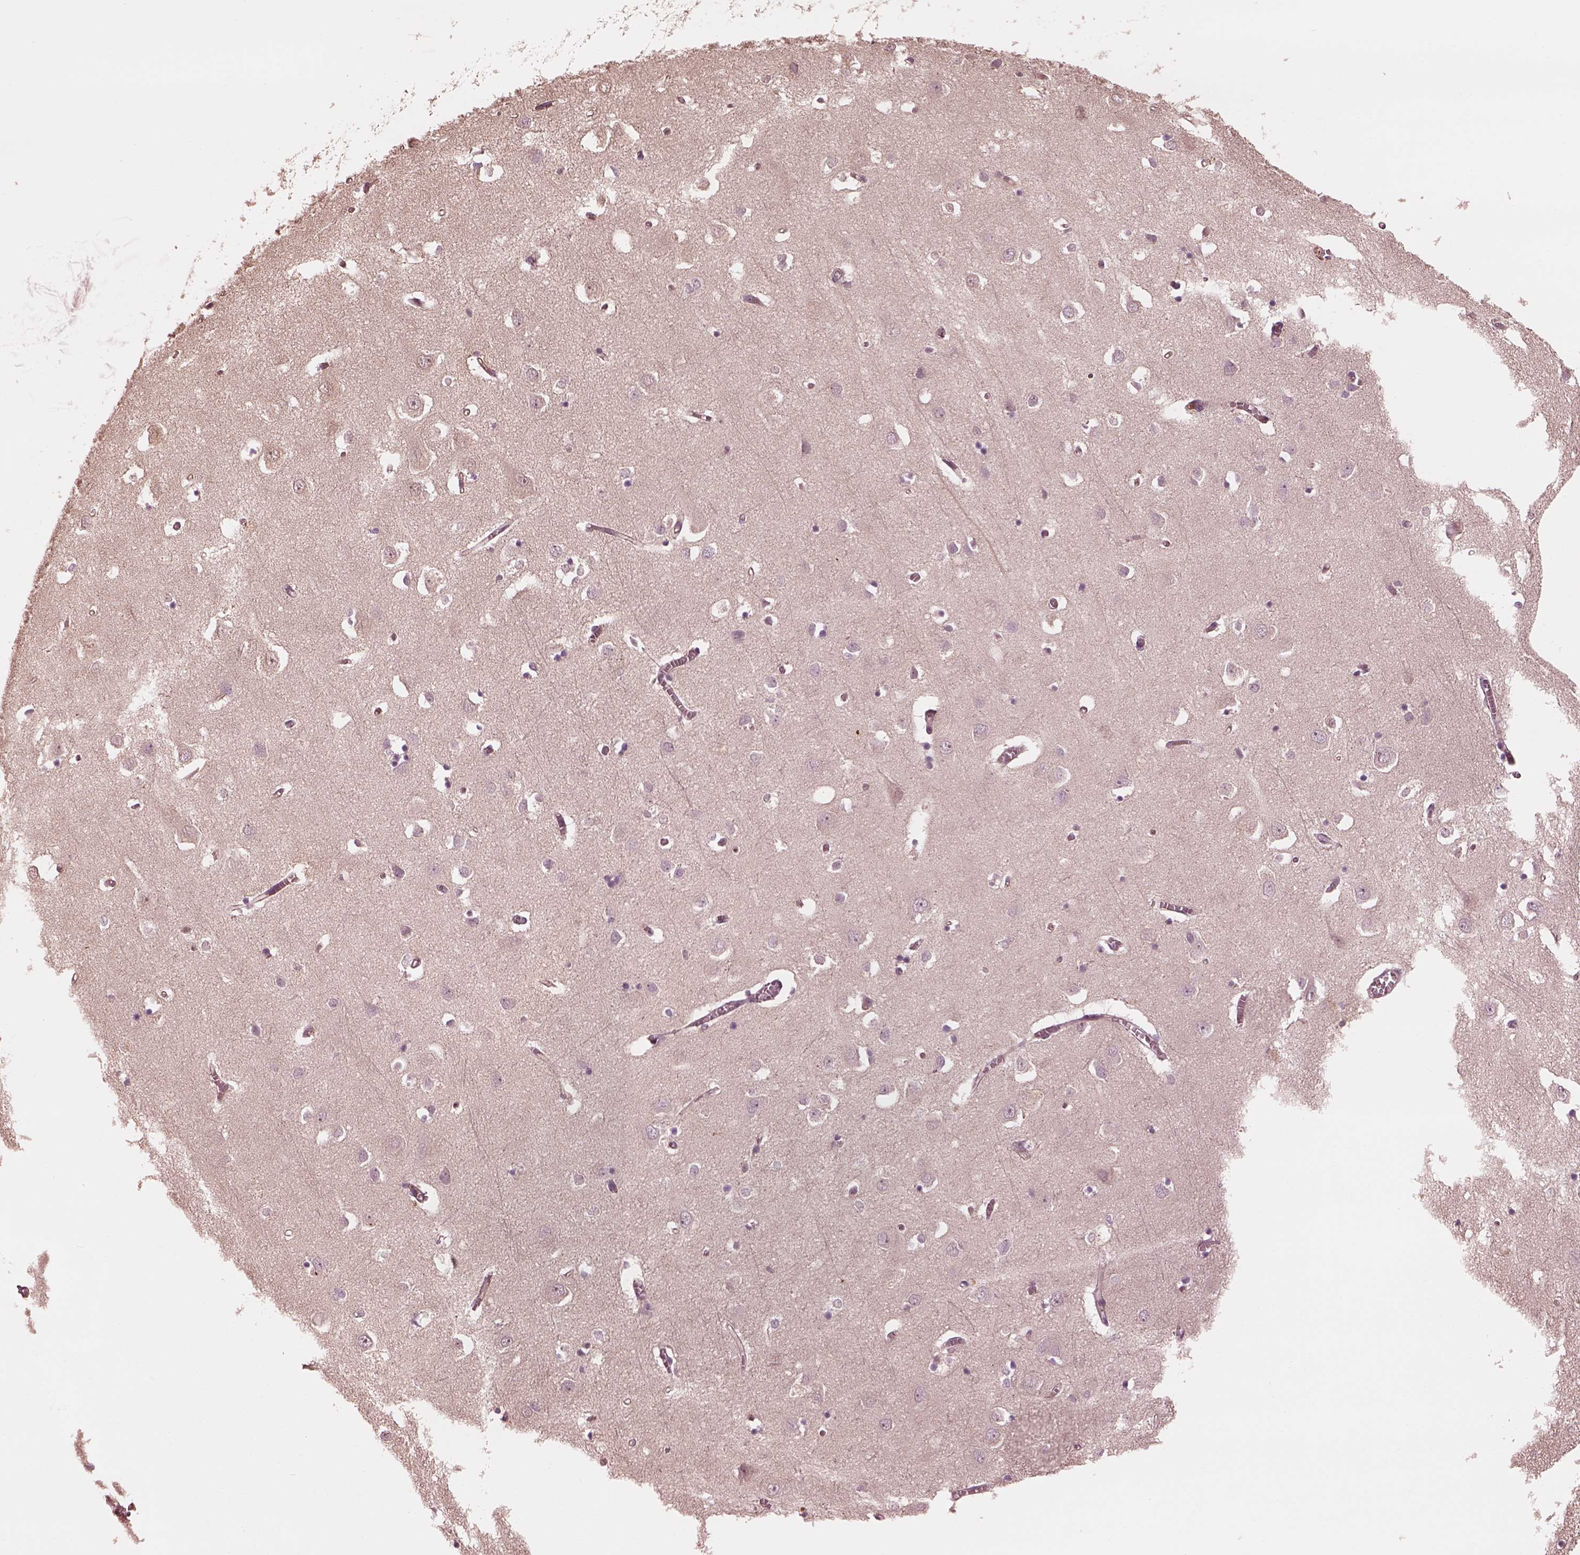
{"staining": {"intensity": "negative", "quantity": "none", "location": "none"}, "tissue": "cerebral cortex", "cell_type": "Endothelial cells", "image_type": "normal", "snomed": [{"axis": "morphology", "description": "Normal tissue, NOS"}, {"axis": "topography", "description": "Cerebral cortex"}], "caption": "A micrograph of cerebral cortex stained for a protein exhibits no brown staining in endothelial cells.", "gene": "STK33", "patient": {"sex": "male", "age": 70}}